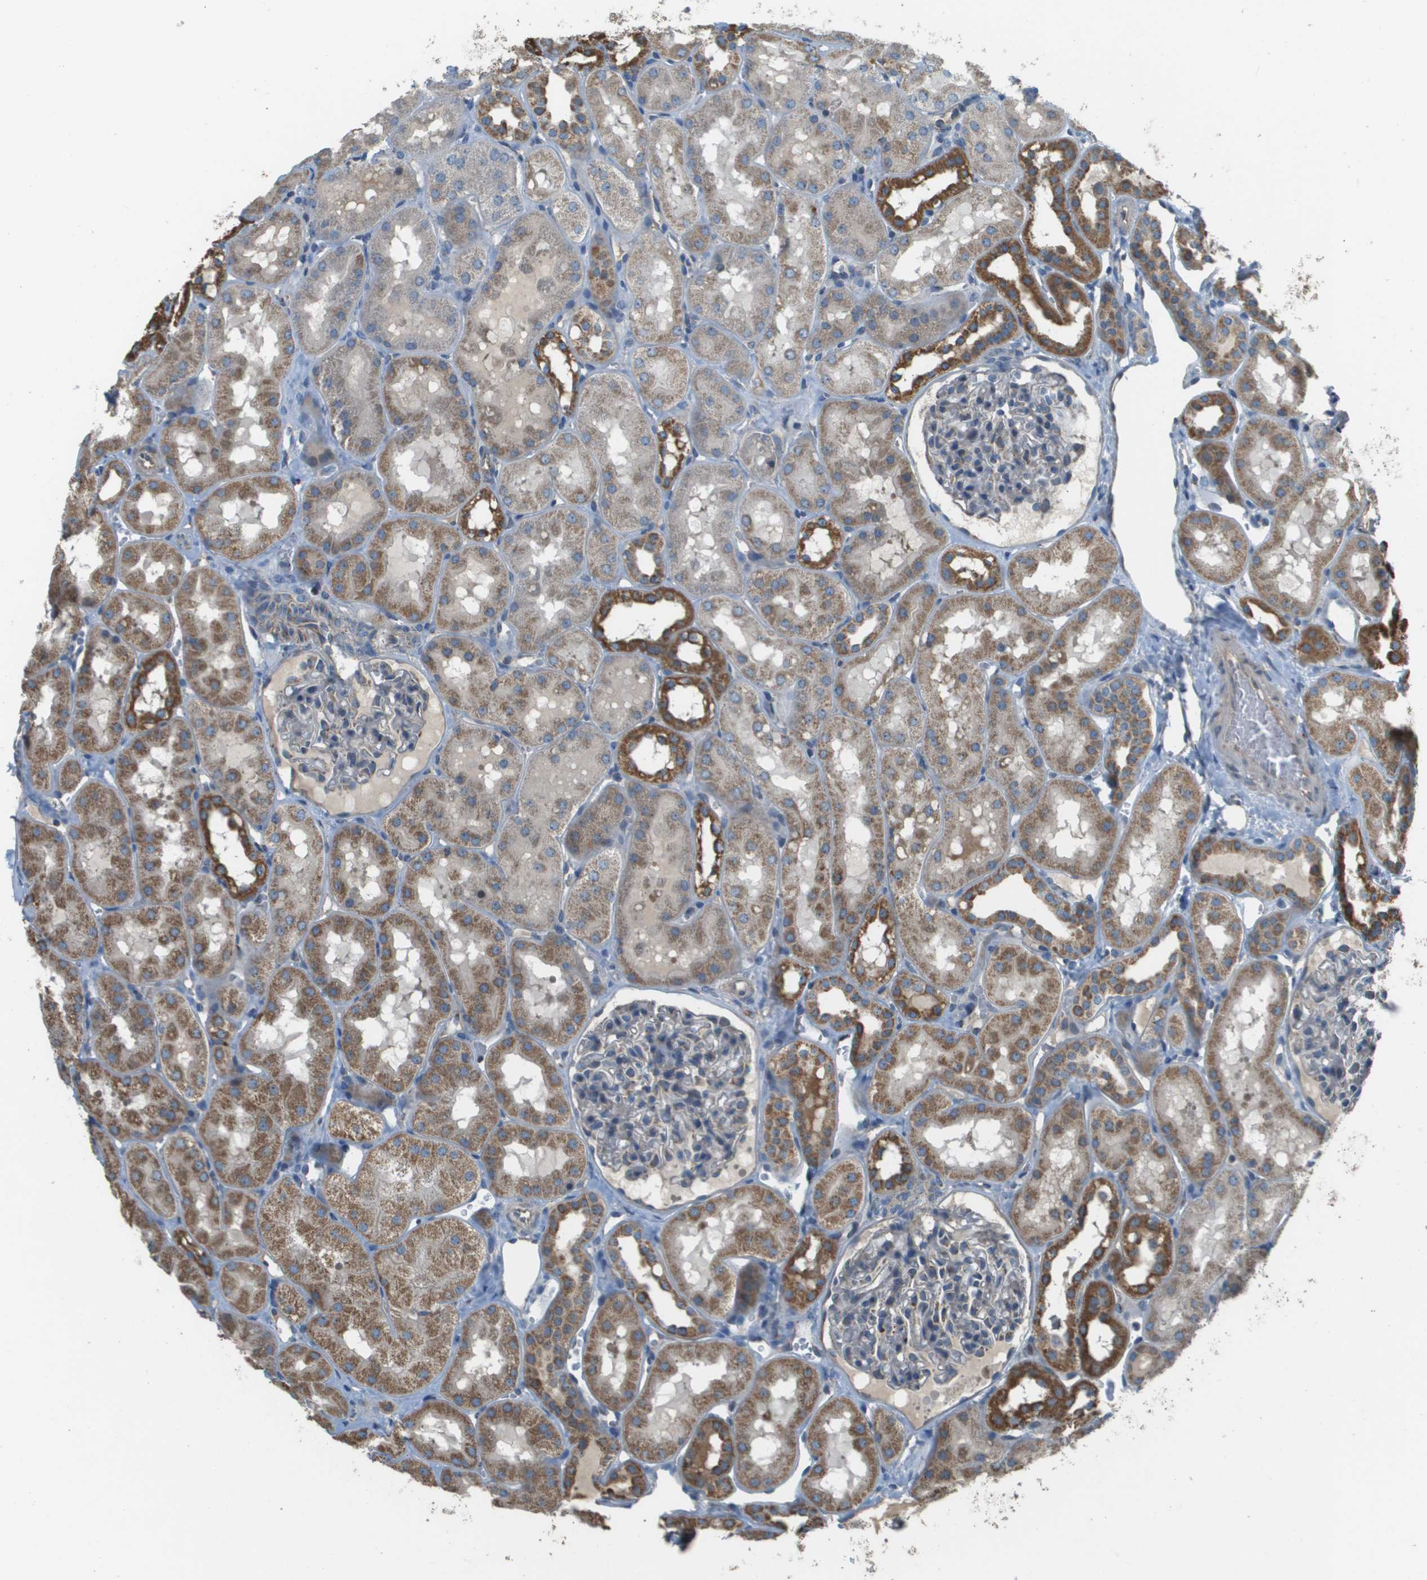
{"staining": {"intensity": "weak", "quantity": "<25%", "location": "cytoplasmic/membranous"}, "tissue": "kidney", "cell_type": "Cells in glomeruli", "image_type": "normal", "snomed": [{"axis": "morphology", "description": "Normal tissue, NOS"}, {"axis": "topography", "description": "Kidney"}, {"axis": "topography", "description": "Urinary bladder"}], "caption": "Image shows no significant protein expression in cells in glomeruli of benign kidney. The staining was performed using DAB (3,3'-diaminobenzidine) to visualize the protein expression in brown, while the nuclei were stained in blue with hematoxylin (Magnification: 20x).", "gene": "NRK", "patient": {"sex": "male", "age": 16}}